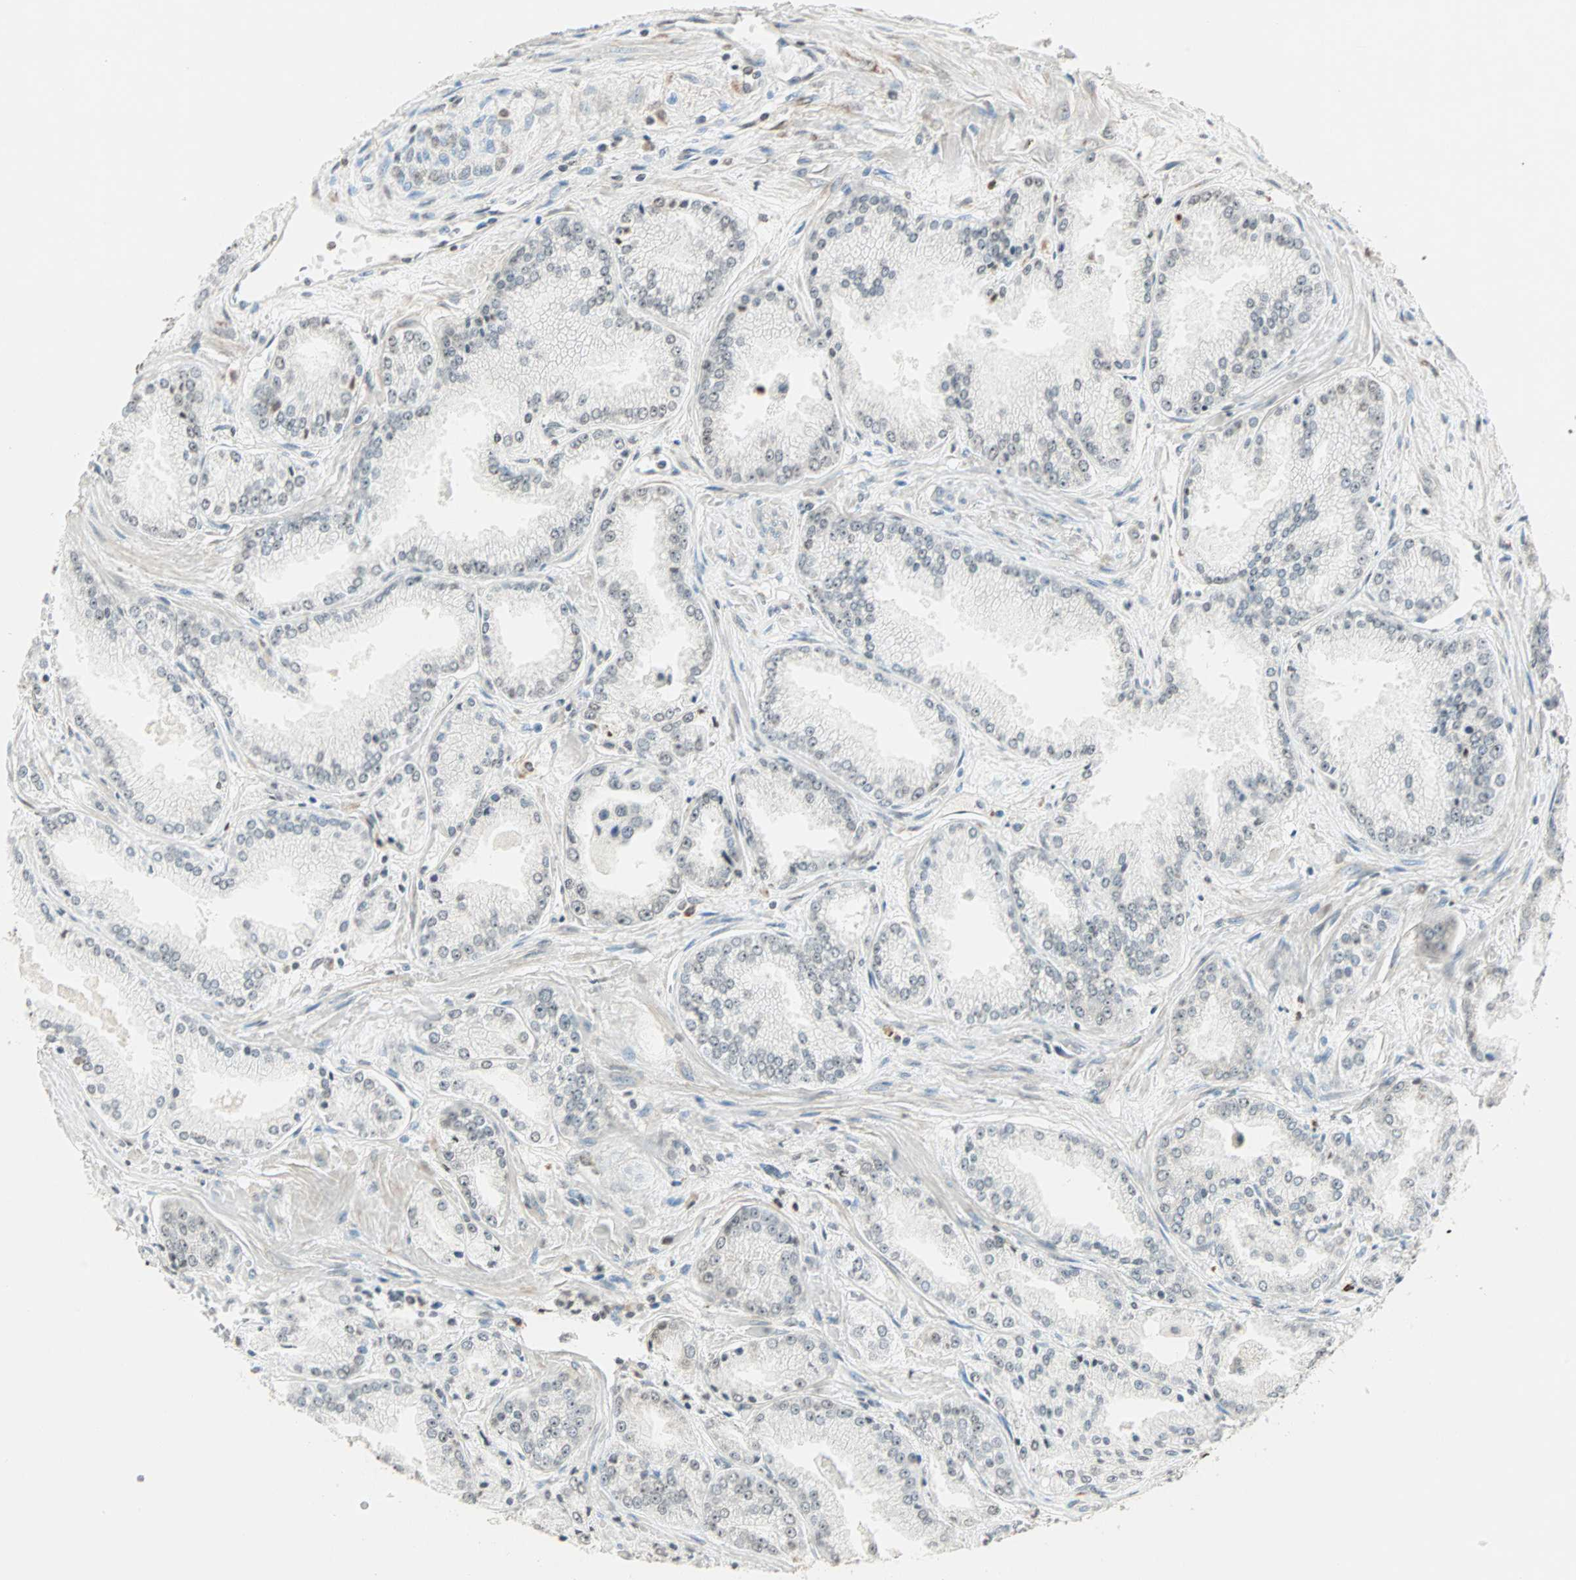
{"staining": {"intensity": "weak", "quantity": "<25%", "location": "nuclear"}, "tissue": "prostate cancer", "cell_type": "Tumor cells", "image_type": "cancer", "snomed": [{"axis": "morphology", "description": "Adenocarcinoma, High grade"}, {"axis": "topography", "description": "Prostate"}], "caption": "Immunohistochemical staining of prostate high-grade adenocarcinoma shows no significant positivity in tumor cells.", "gene": "PRELID1", "patient": {"sex": "male", "age": 61}}